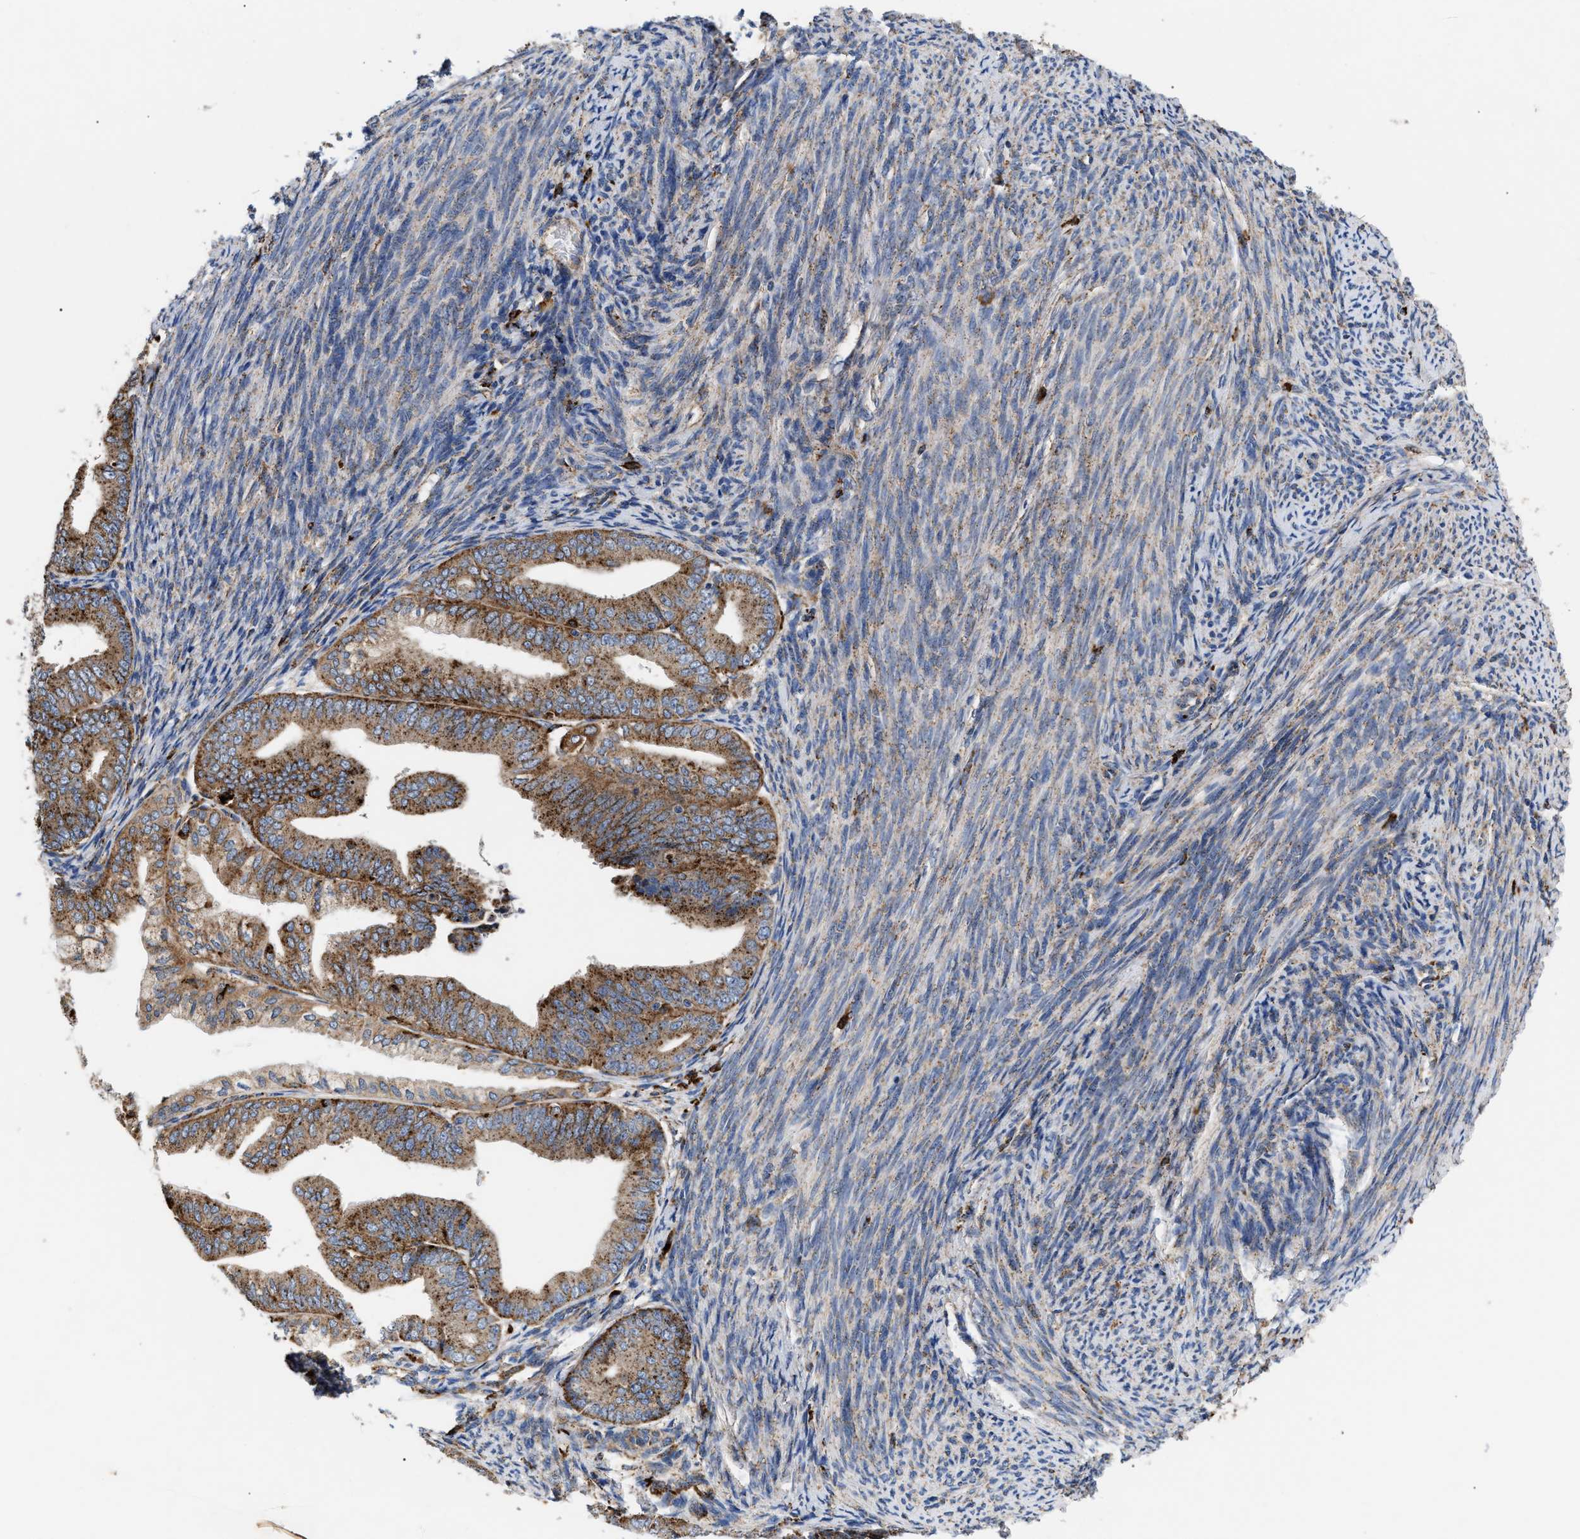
{"staining": {"intensity": "moderate", "quantity": ">75%", "location": "cytoplasmic/membranous"}, "tissue": "endometrial cancer", "cell_type": "Tumor cells", "image_type": "cancer", "snomed": [{"axis": "morphology", "description": "Adenocarcinoma, NOS"}, {"axis": "topography", "description": "Endometrium"}], "caption": "DAB (3,3'-diaminobenzidine) immunohistochemical staining of human endometrial adenocarcinoma displays moderate cytoplasmic/membranous protein expression in about >75% of tumor cells.", "gene": "CCDC146", "patient": {"sex": "female", "age": 63}}